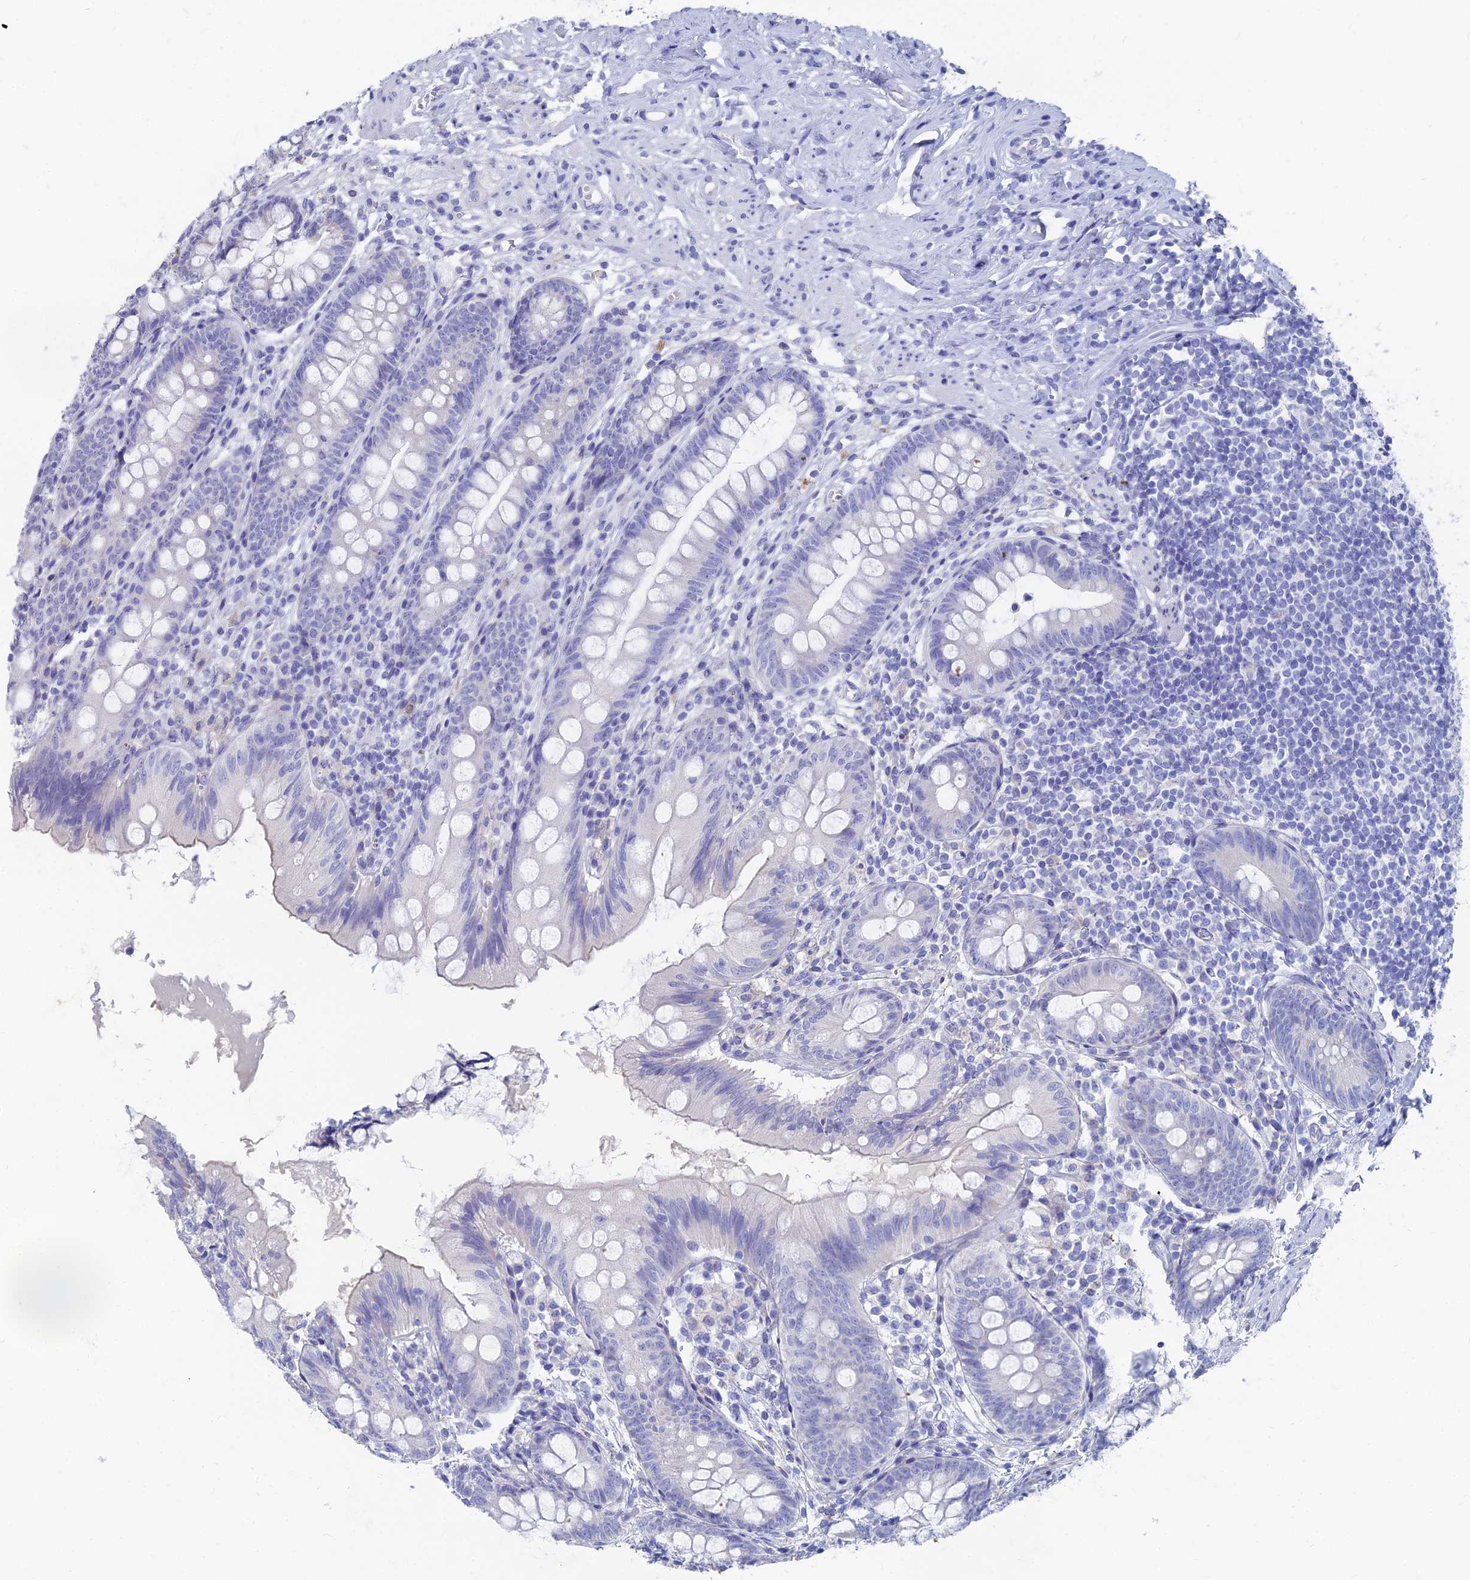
{"staining": {"intensity": "negative", "quantity": "none", "location": "none"}, "tissue": "appendix", "cell_type": "Glandular cells", "image_type": "normal", "snomed": [{"axis": "morphology", "description": "Normal tissue, NOS"}, {"axis": "topography", "description": "Appendix"}], "caption": "The immunohistochemistry (IHC) image has no significant positivity in glandular cells of appendix.", "gene": "TNNT3", "patient": {"sex": "female", "age": 51}}